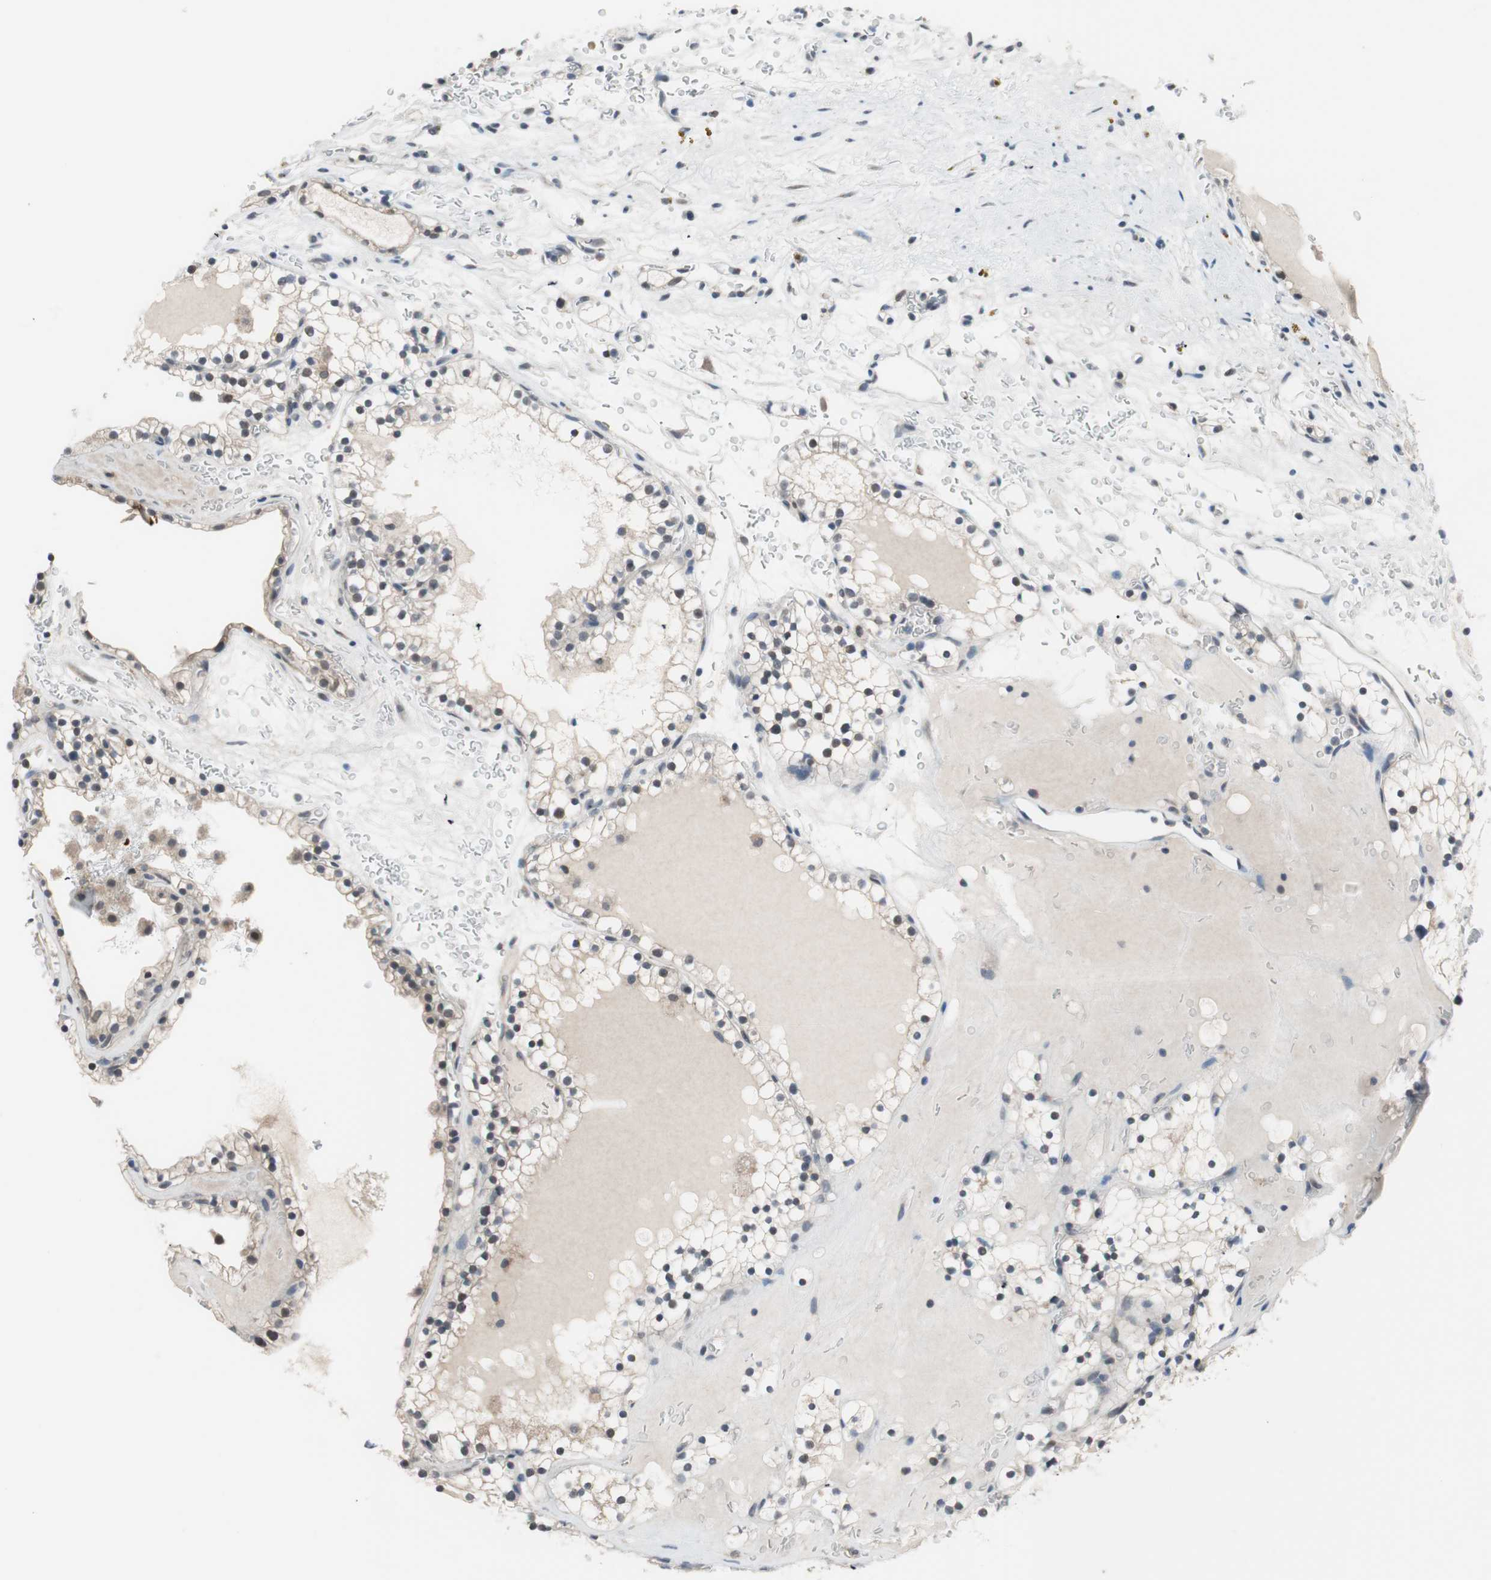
{"staining": {"intensity": "weak", "quantity": "<25%", "location": "nuclear"}, "tissue": "renal cancer", "cell_type": "Tumor cells", "image_type": "cancer", "snomed": [{"axis": "morphology", "description": "Adenocarcinoma, NOS"}, {"axis": "topography", "description": "Kidney"}], "caption": "Immunohistochemistry (IHC) photomicrograph of human renal adenocarcinoma stained for a protein (brown), which reveals no positivity in tumor cells.", "gene": "GRHL1", "patient": {"sex": "female", "age": 41}}